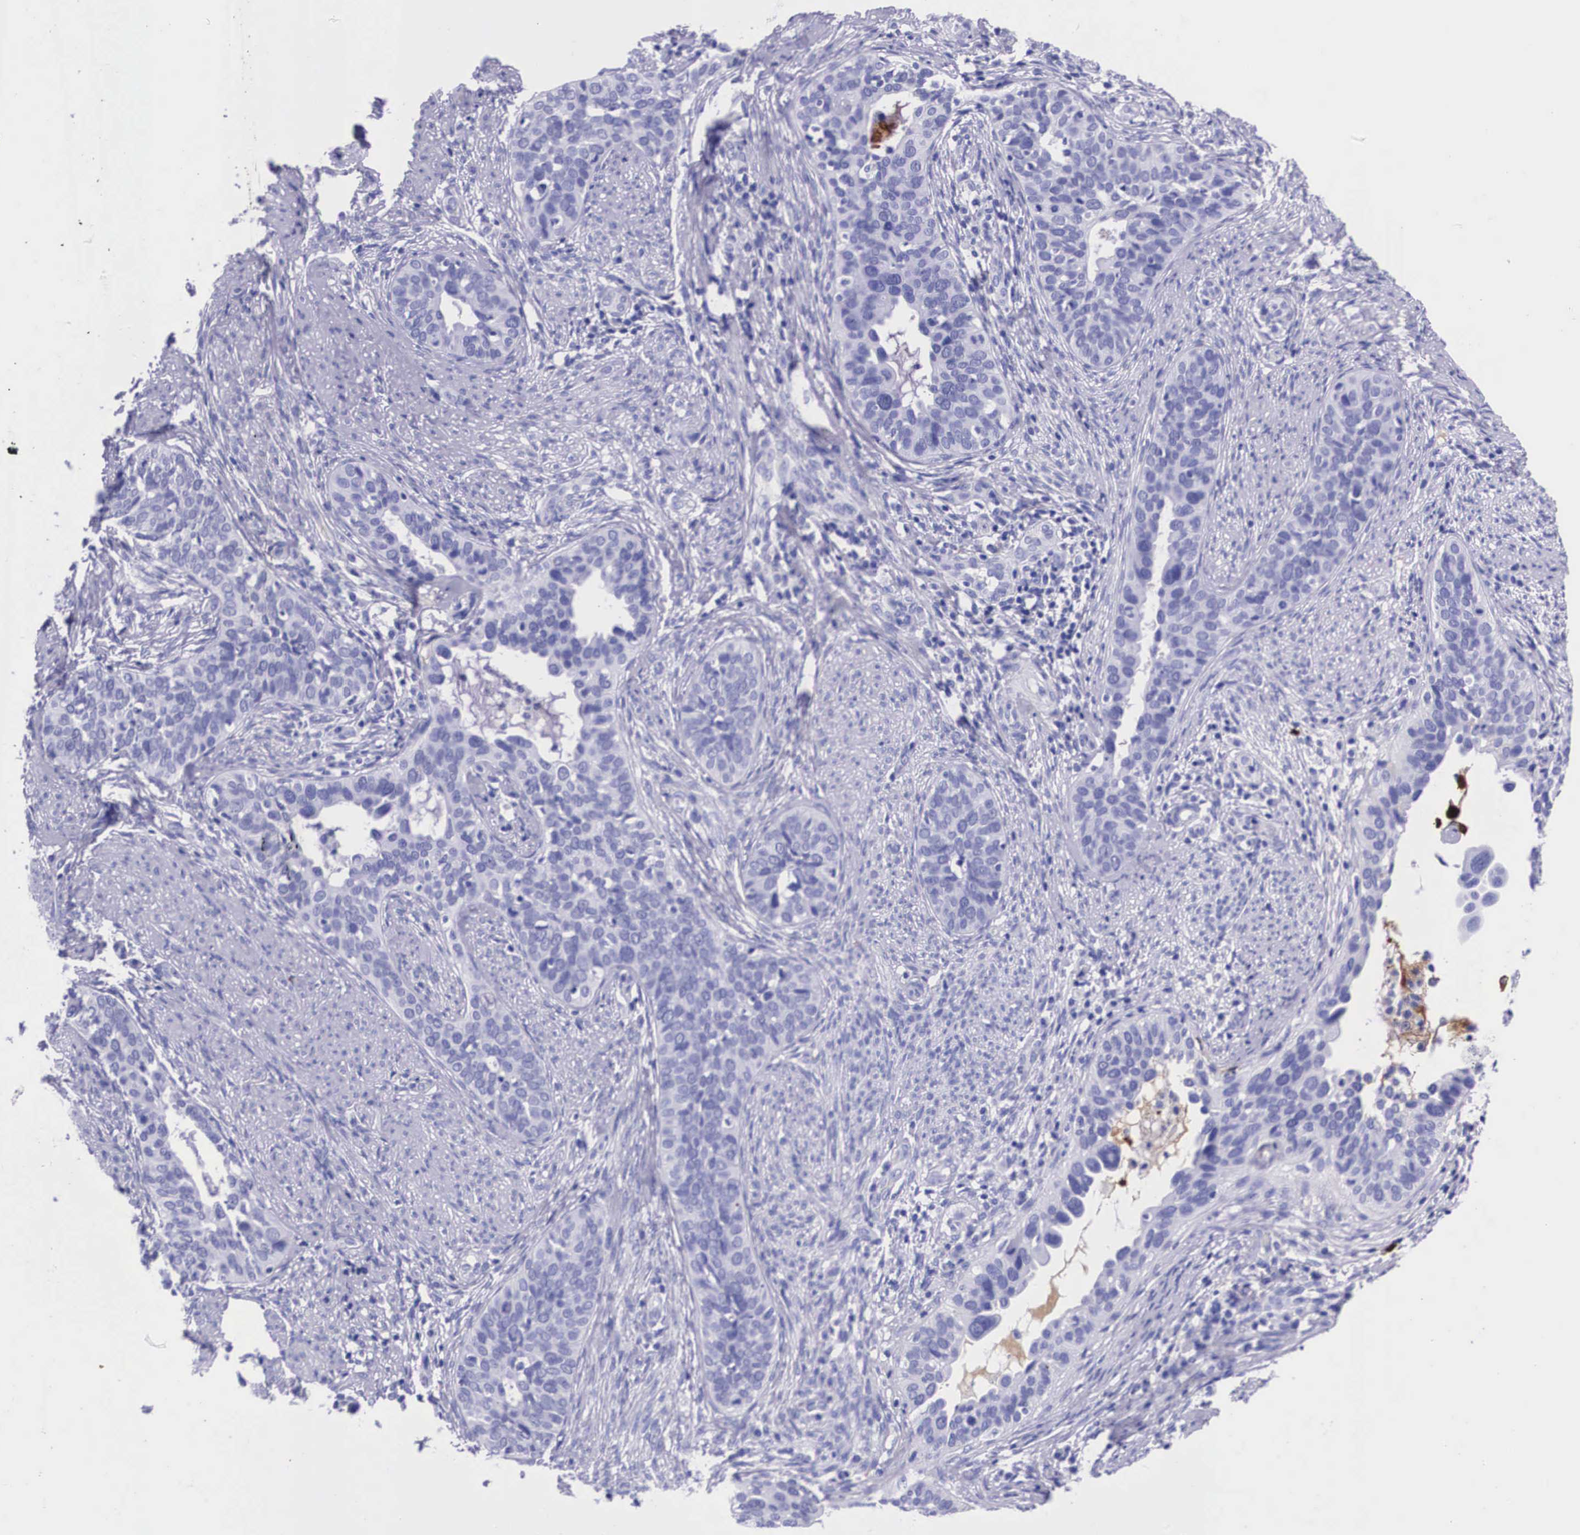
{"staining": {"intensity": "negative", "quantity": "none", "location": "none"}, "tissue": "cervical cancer", "cell_type": "Tumor cells", "image_type": "cancer", "snomed": [{"axis": "morphology", "description": "Squamous cell carcinoma, NOS"}, {"axis": "topography", "description": "Cervix"}], "caption": "Image shows no significant protein positivity in tumor cells of cervical cancer.", "gene": "PLG", "patient": {"sex": "female", "age": 31}}